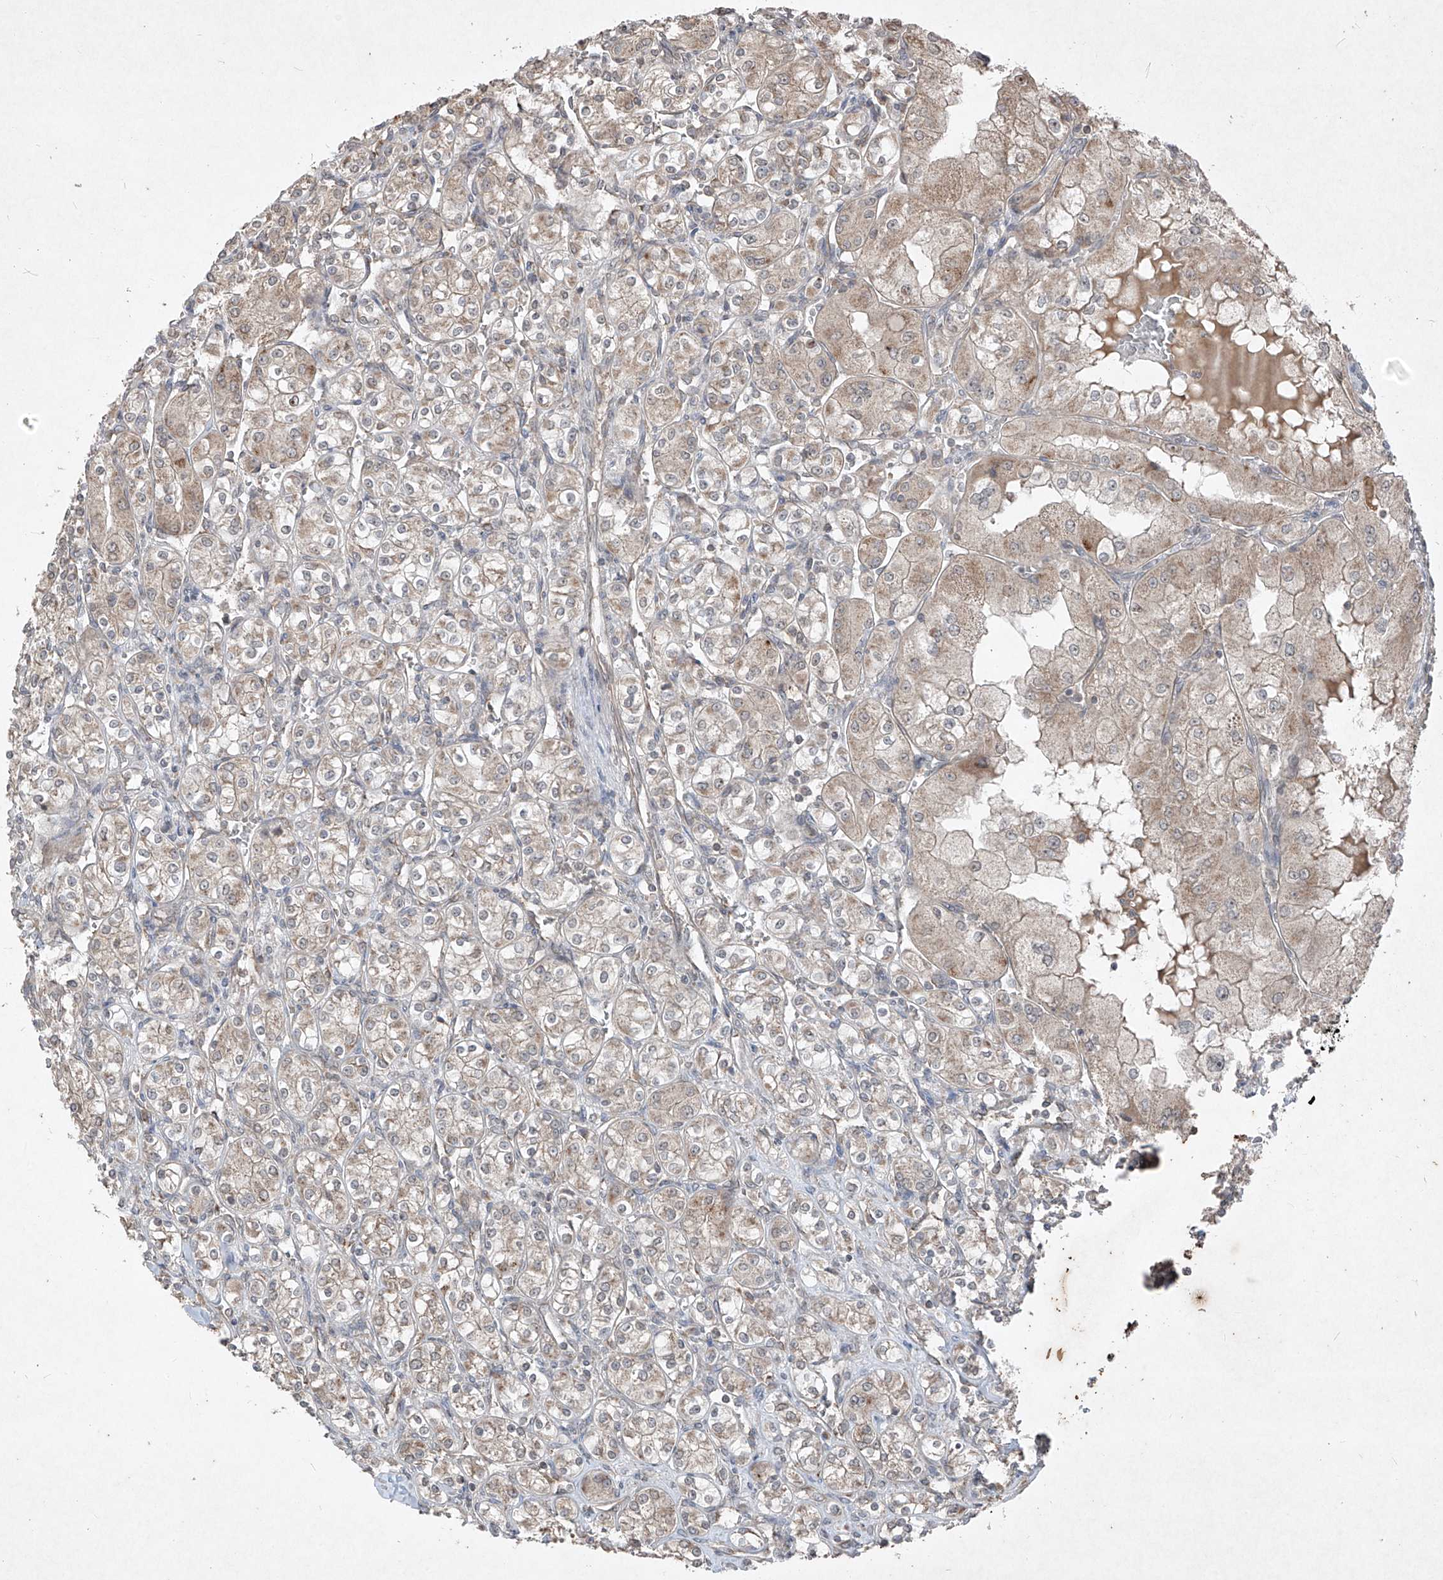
{"staining": {"intensity": "moderate", "quantity": "25%-75%", "location": "cytoplasmic/membranous"}, "tissue": "renal cancer", "cell_type": "Tumor cells", "image_type": "cancer", "snomed": [{"axis": "morphology", "description": "Adenocarcinoma, NOS"}, {"axis": "topography", "description": "Kidney"}], "caption": "A histopathology image of human adenocarcinoma (renal) stained for a protein demonstrates moderate cytoplasmic/membranous brown staining in tumor cells. Using DAB (brown) and hematoxylin (blue) stains, captured at high magnification using brightfield microscopy.", "gene": "ABCD3", "patient": {"sex": "male", "age": 77}}